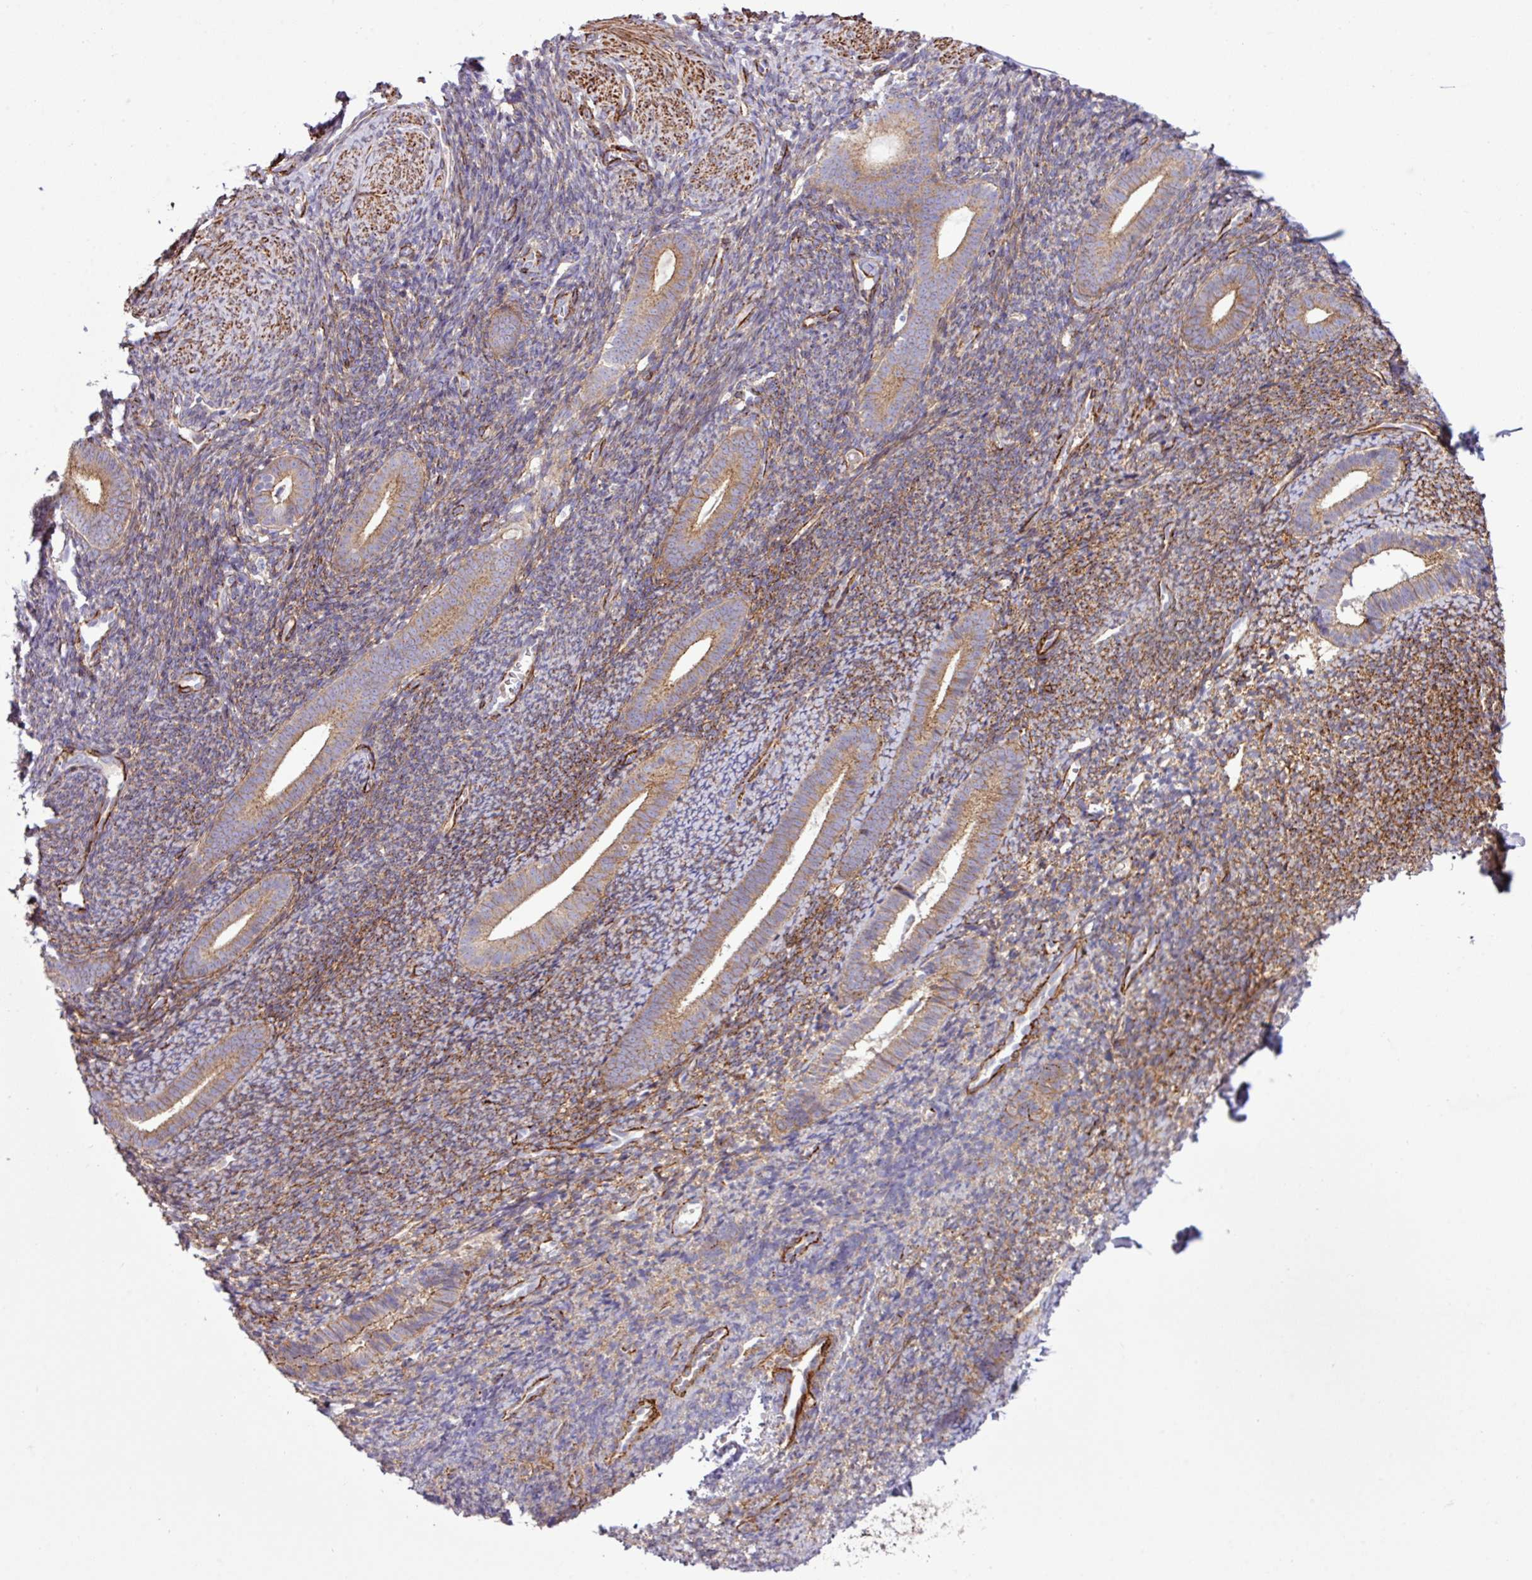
{"staining": {"intensity": "strong", "quantity": ">75%", "location": "cytoplasmic/membranous"}, "tissue": "endometrium", "cell_type": "Cells in endometrial stroma", "image_type": "normal", "snomed": [{"axis": "morphology", "description": "Normal tissue, NOS"}, {"axis": "topography", "description": "Endometrium"}], "caption": "This micrograph shows IHC staining of normal human endometrium, with high strong cytoplasmic/membranous staining in about >75% of cells in endometrial stroma.", "gene": "FAM47E", "patient": {"sex": "female", "age": 39}}